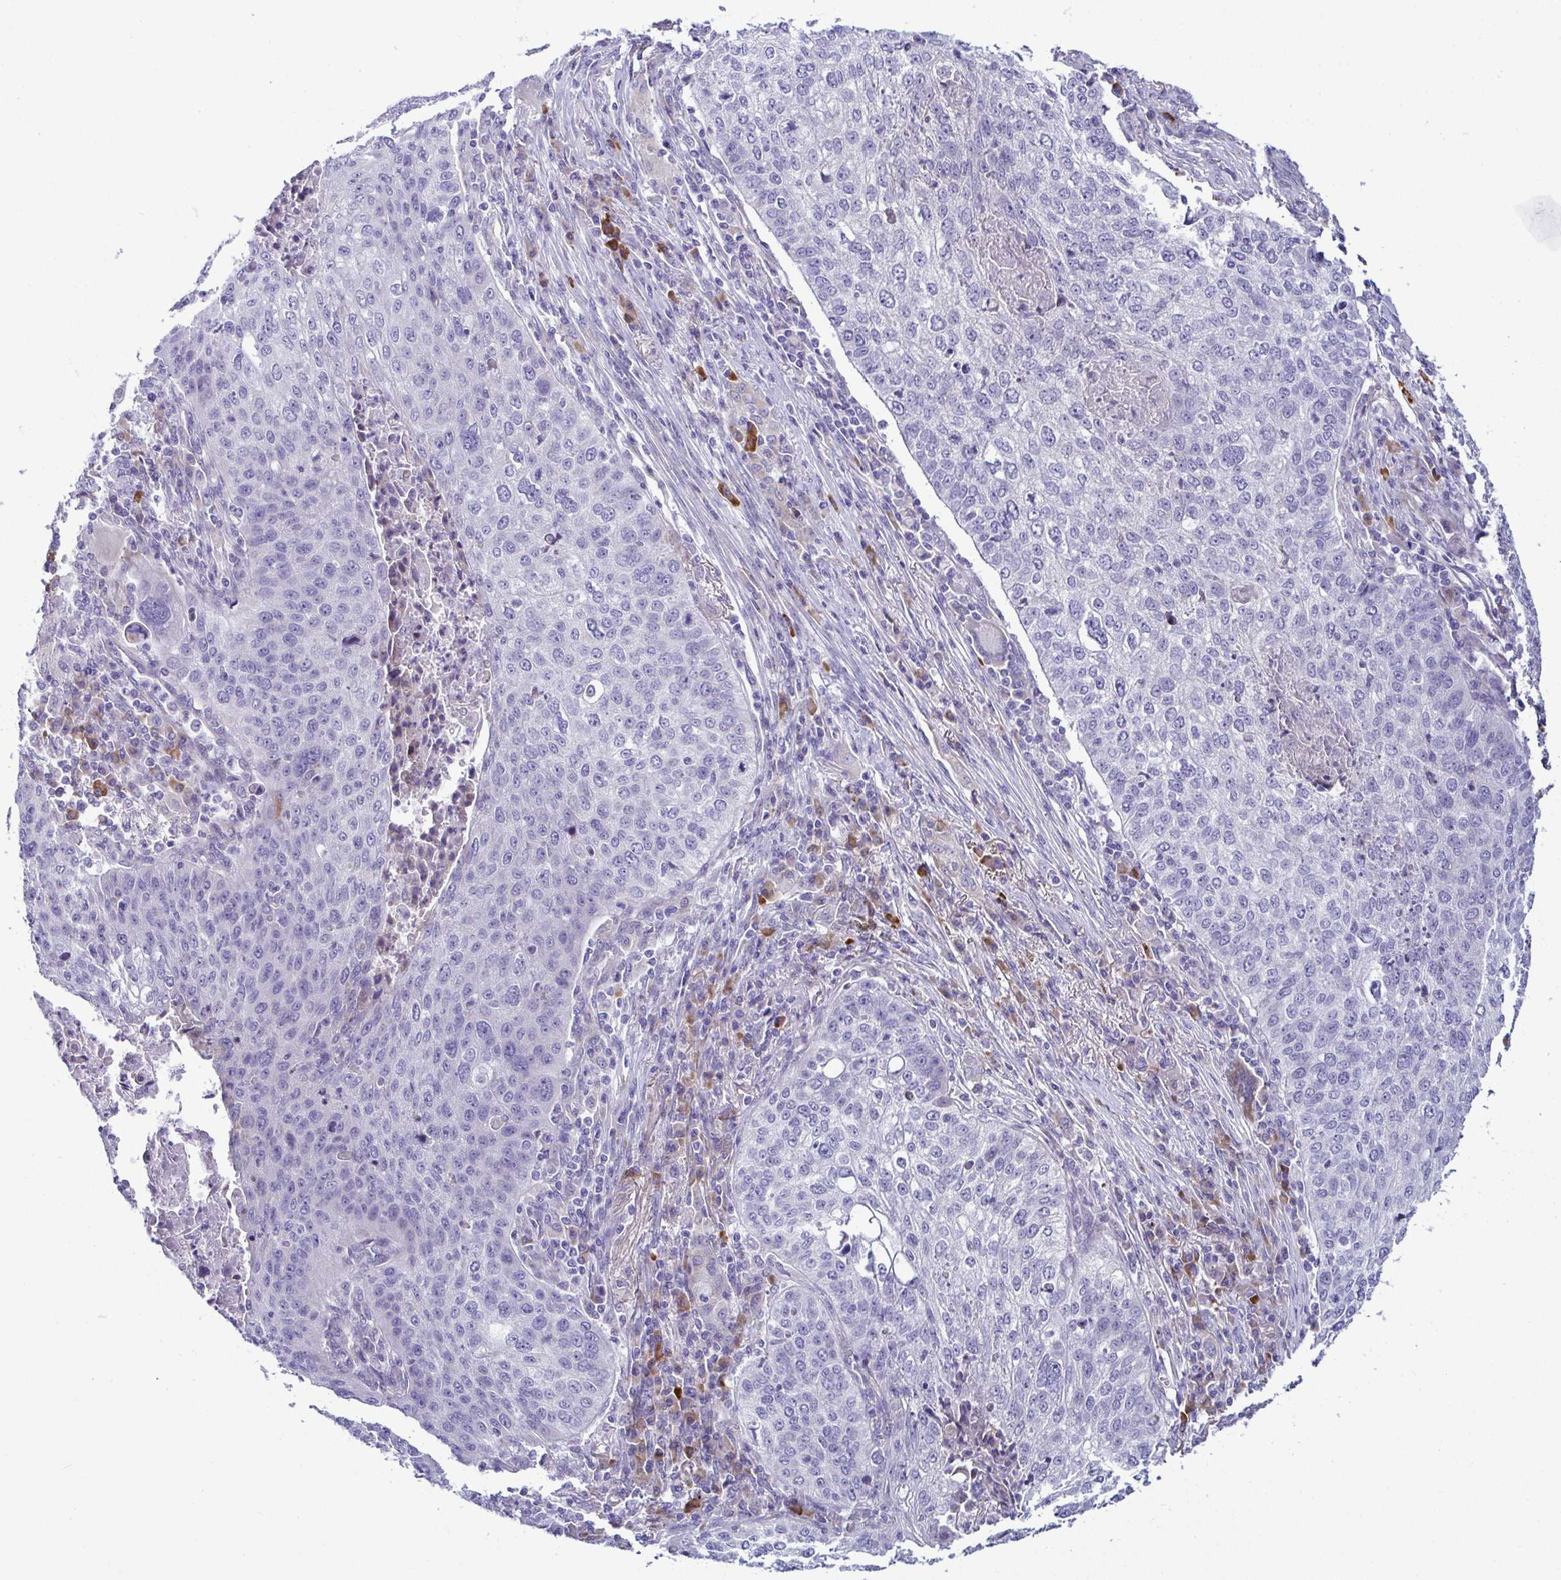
{"staining": {"intensity": "negative", "quantity": "none", "location": "none"}, "tissue": "lung cancer", "cell_type": "Tumor cells", "image_type": "cancer", "snomed": [{"axis": "morphology", "description": "Squamous cell carcinoma, NOS"}, {"axis": "topography", "description": "Lung"}], "caption": "Tumor cells show no significant protein positivity in squamous cell carcinoma (lung). (DAB IHC, high magnification).", "gene": "TFPI2", "patient": {"sex": "male", "age": 63}}